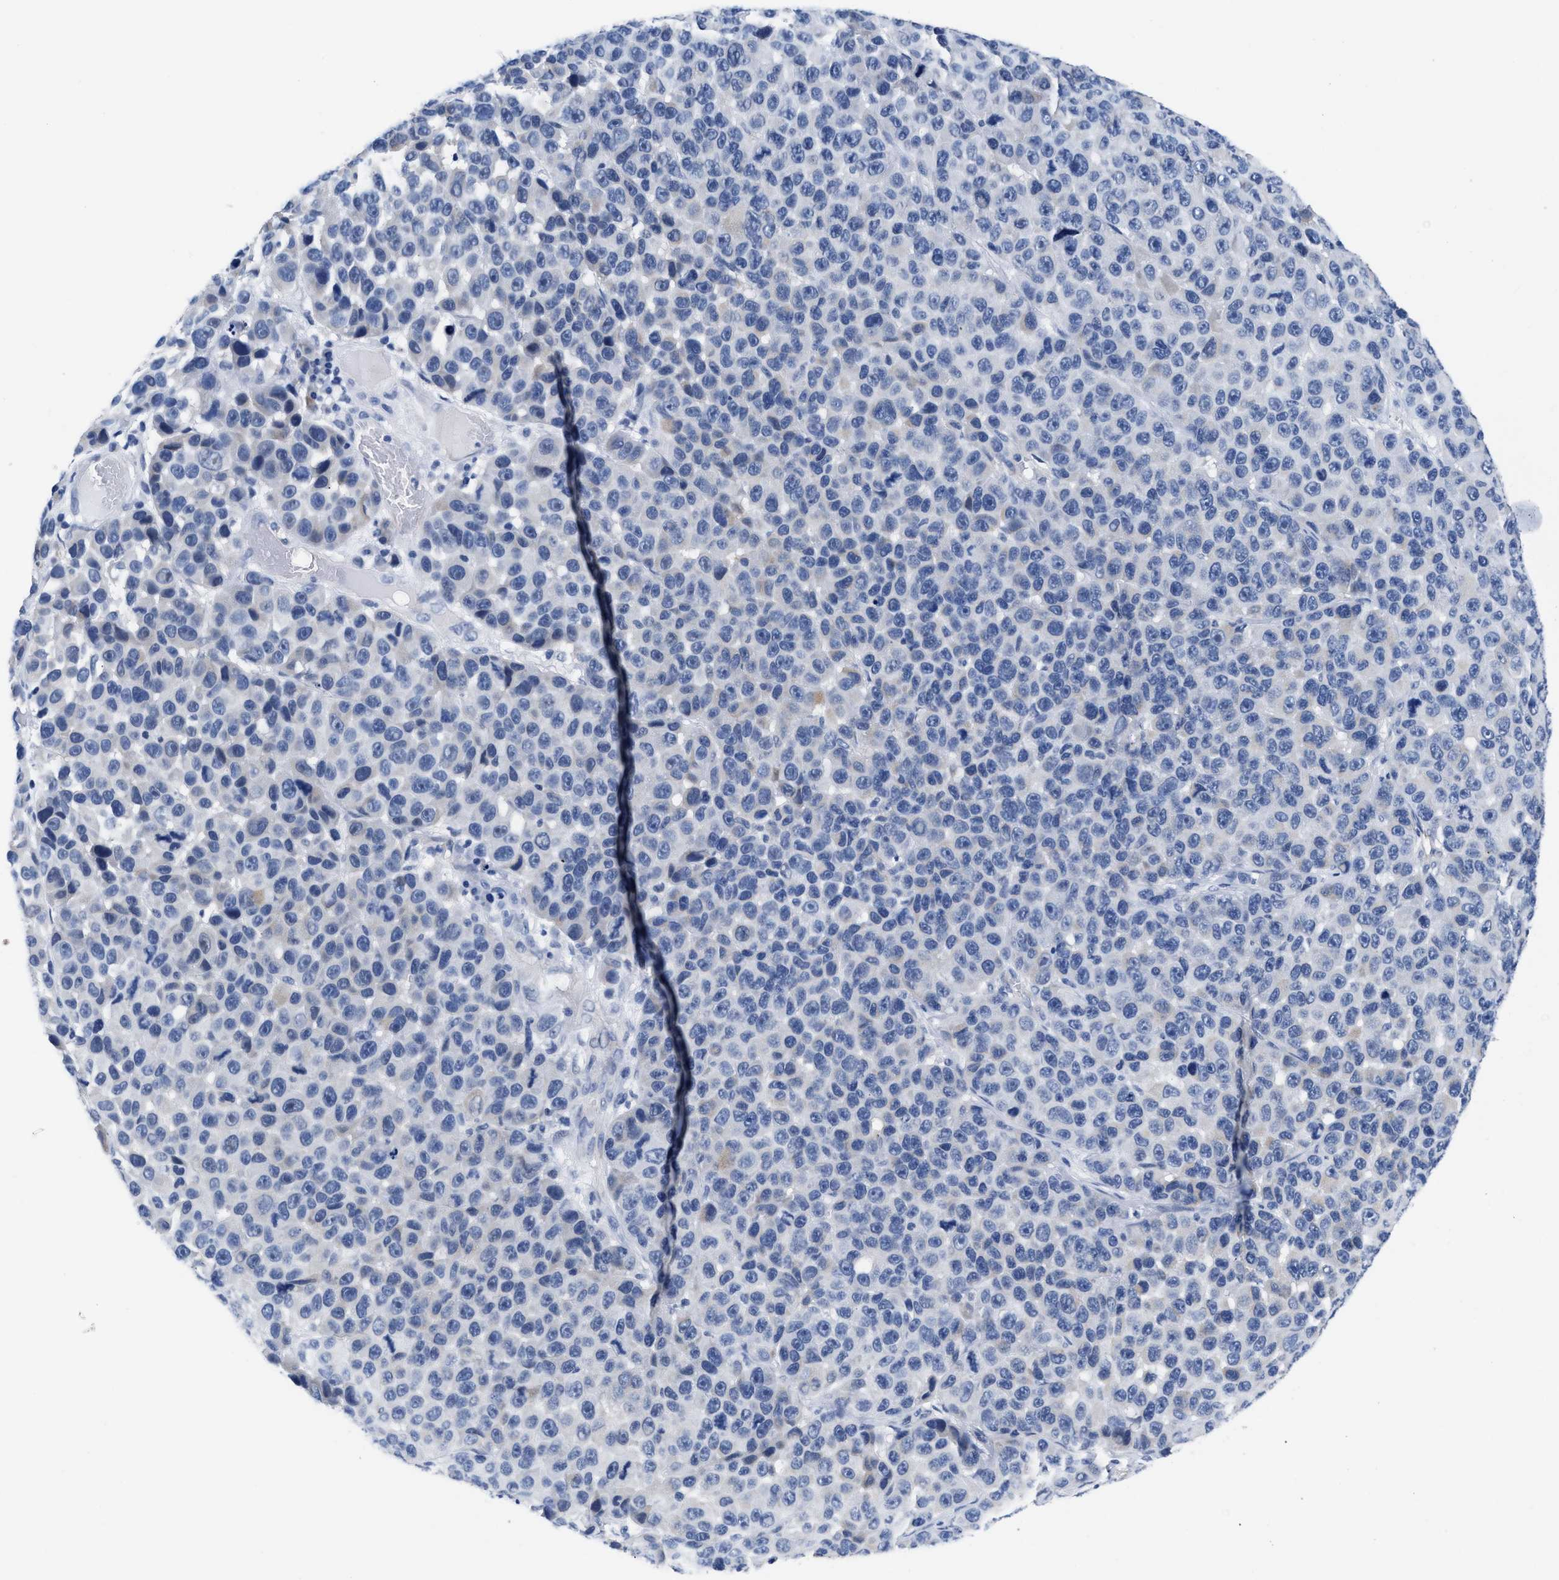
{"staining": {"intensity": "negative", "quantity": "none", "location": "none"}, "tissue": "melanoma", "cell_type": "Tumor cells", "image_type": "cancer", "snomed": [{"axis": "morphology", "description": "Malignant melanoma, NOS"}, {"axis": "topography", "description": "Skin"}], "caption": "High power microscopy micrograph of an immunohistochemistry micrograph of melanoma, revealing no significant staining in tumor cells.", "gene": "TRIM29", "patient": {"sex": "male", "age": 53}}